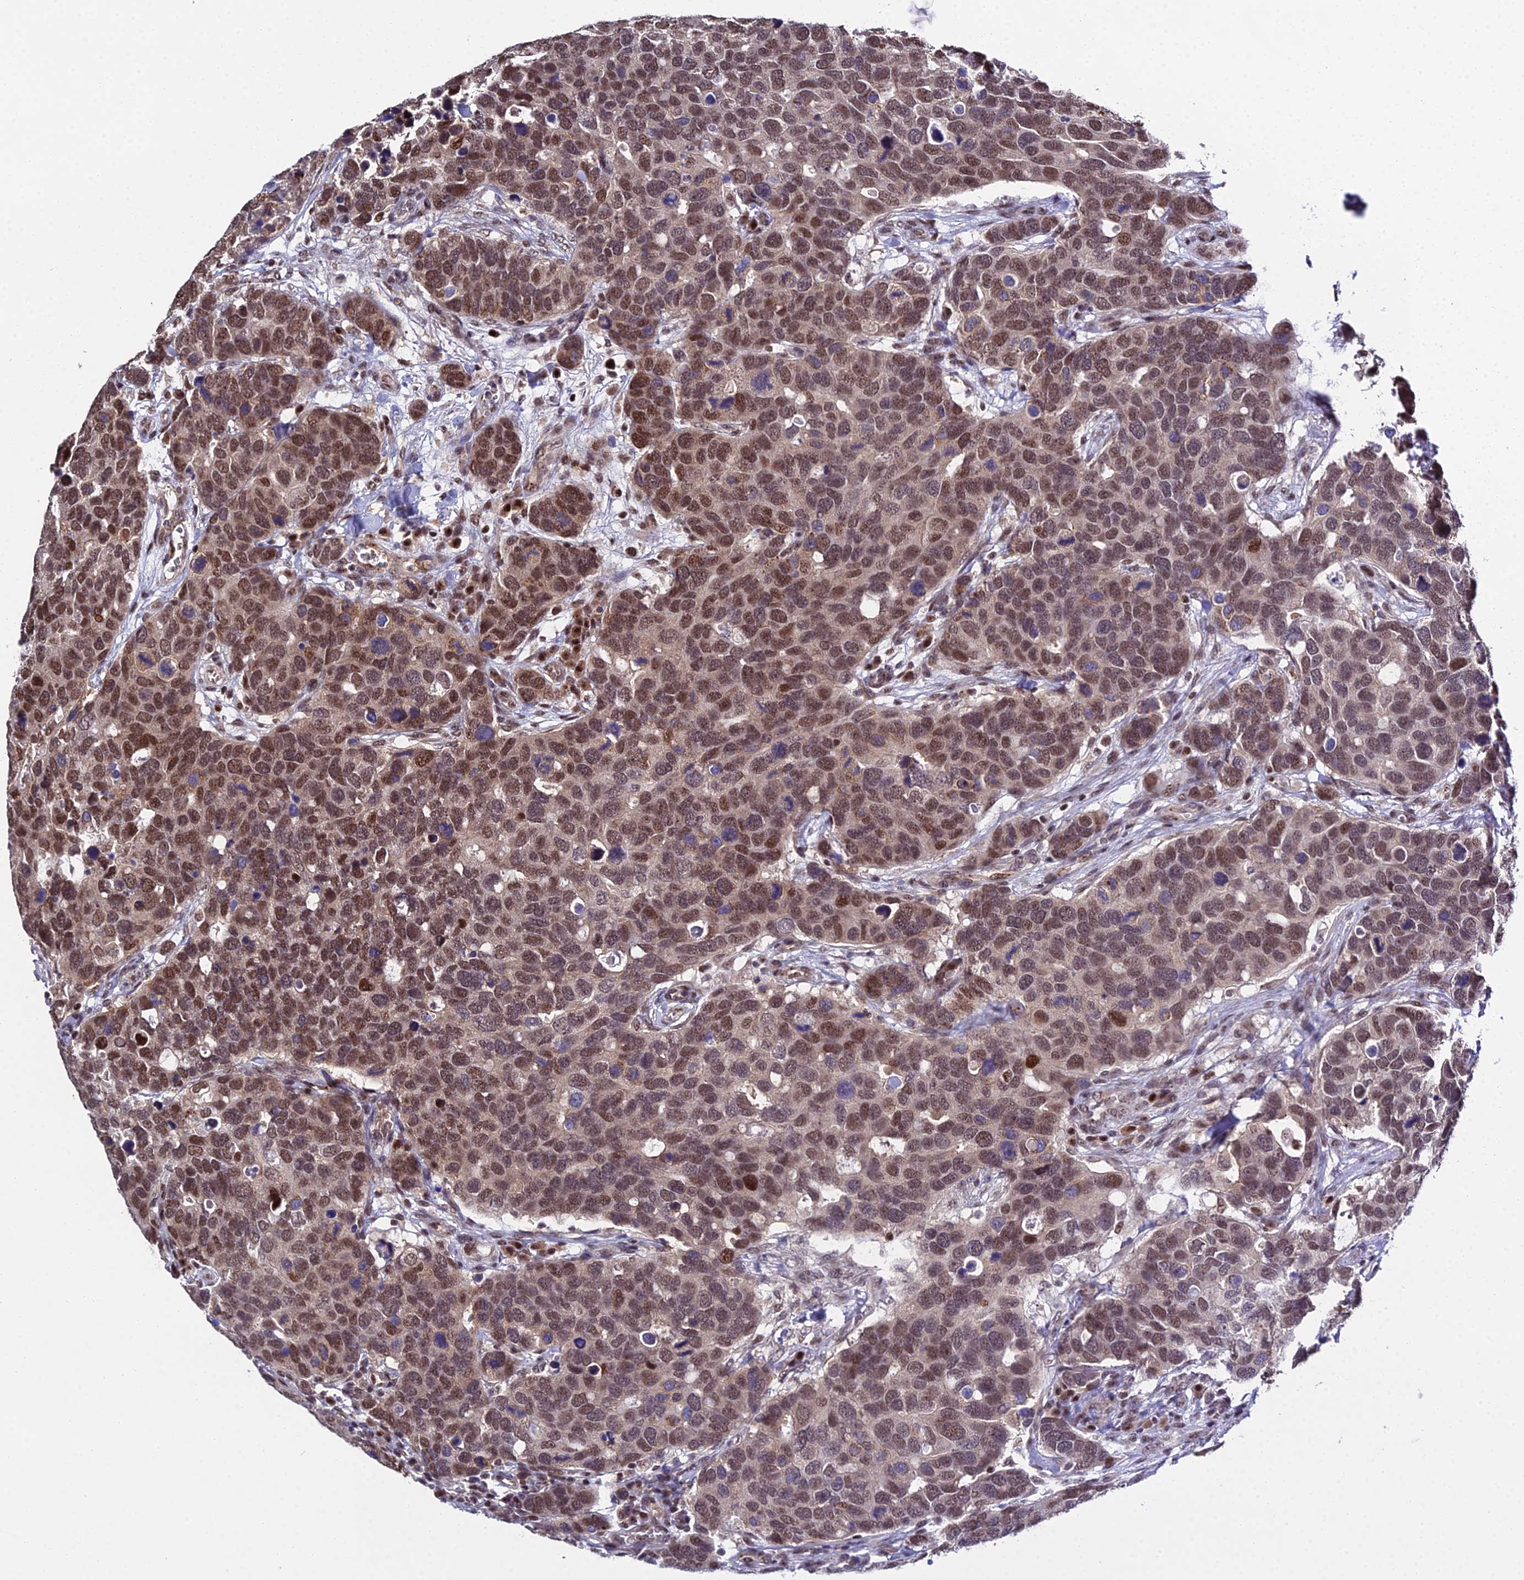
{"staining": {"intensity": "moderate", "quantity": ">75%", "location": "nuclear"}, "tissue": "breast cancer", "cell_type": "Tumor cells", "image_type": "cancer", "snomed": [{"axis": "morphology", "description": "Duct carcinoma"}, {"axis": "topography", "description": "Breast"}], "caption": "High-power microscopy captured an immunohistochemistry (IHC) micrograph of breast cancer (infiltrating ductal carcinoma), revealing moderate nuclear staining in approximately >75% of tumor cells. (DAB IHC, brown staining for protein, blue staining for nuclei).", "gene": "ARL2", "patient": {"sex": "female", "age": 83}}